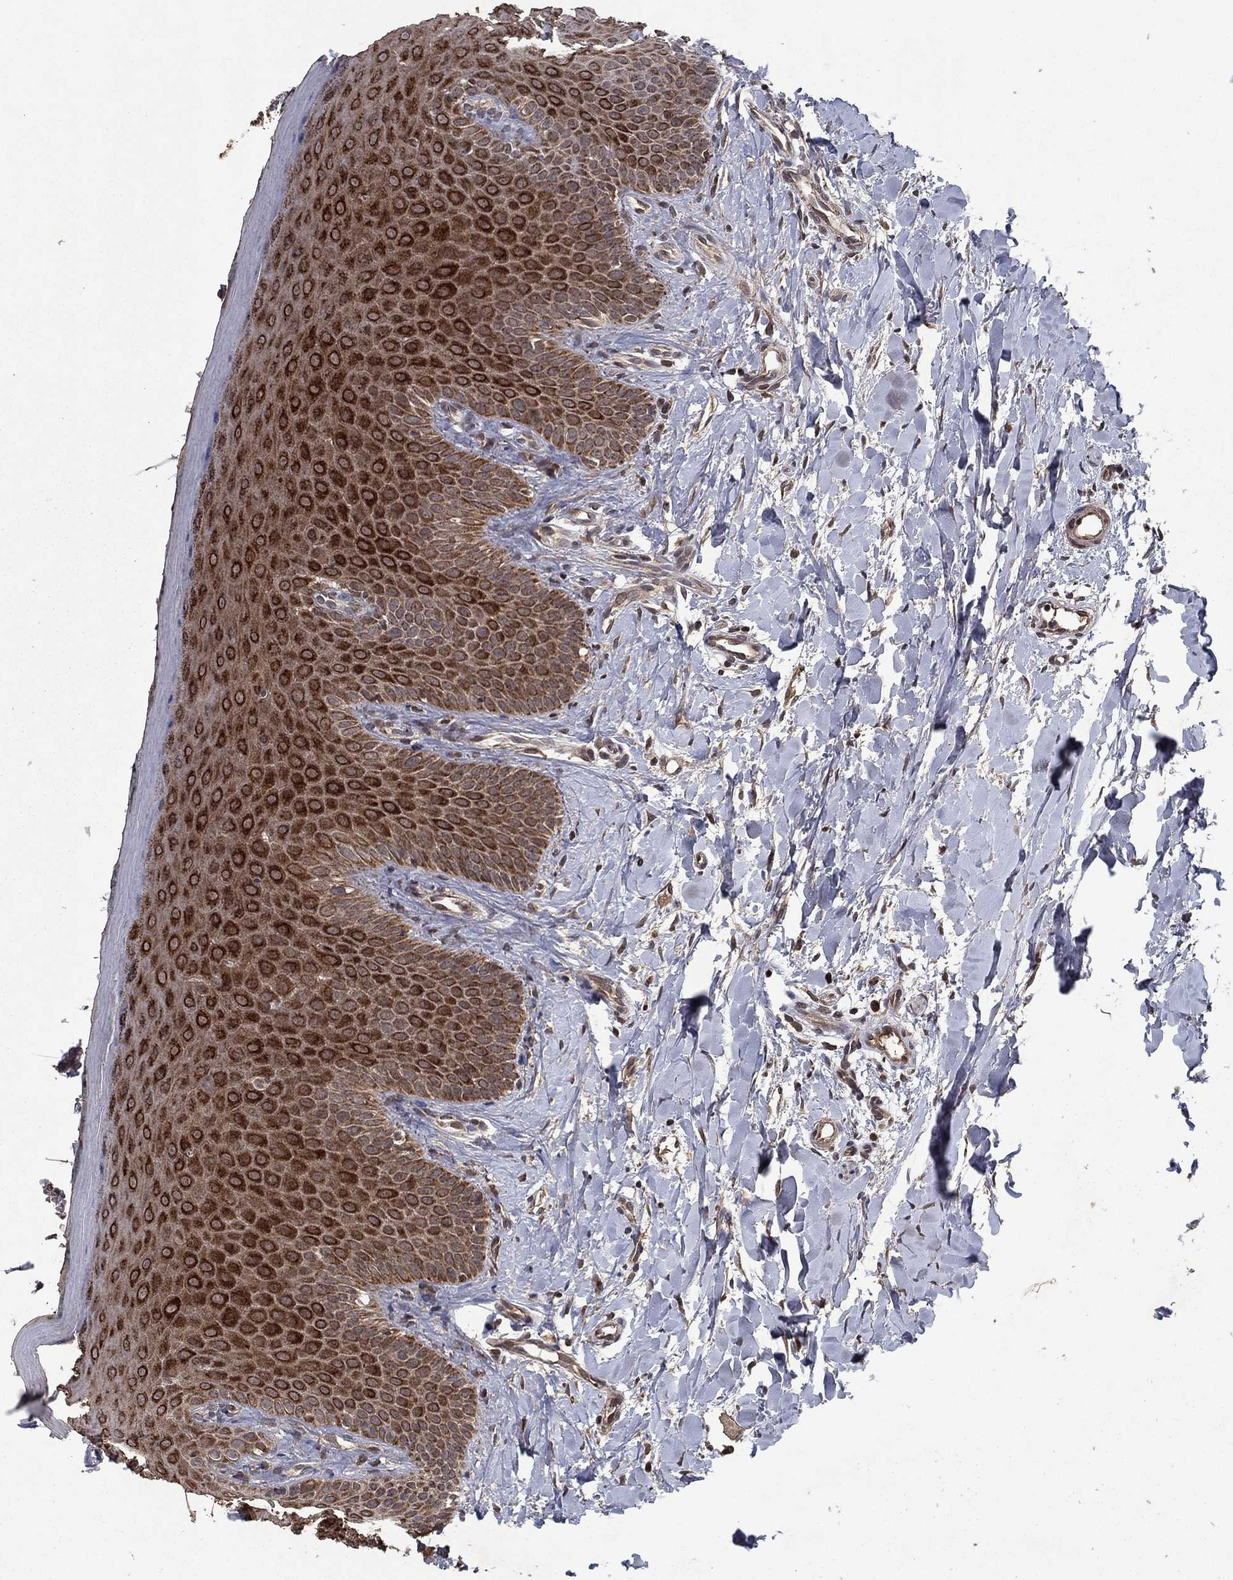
{"staining": {"intensity": "strong", "quantity": ">75%", "location": "cytoplasmic/membranous"}, "tissue": "oral mucosa", "cell_type": "Squamous epithelial cells", "image_type": "normal", "snomed": [{"axis": "morphology", "description": "Normal tissue, NOS"}, {"axis": "topography", "description": "Oral tissue"}], "caption": "Protein staining demonstrates strong cytoplasmic/membranous positivity in approximately >75% of squamous epithelial cells in benign oral mucosa. Immunohistochemistry stains the protein in brown and the nuclei are stained blue.", "gene": "DHRS1", "patient": {"sex": "female", "age": 43}}